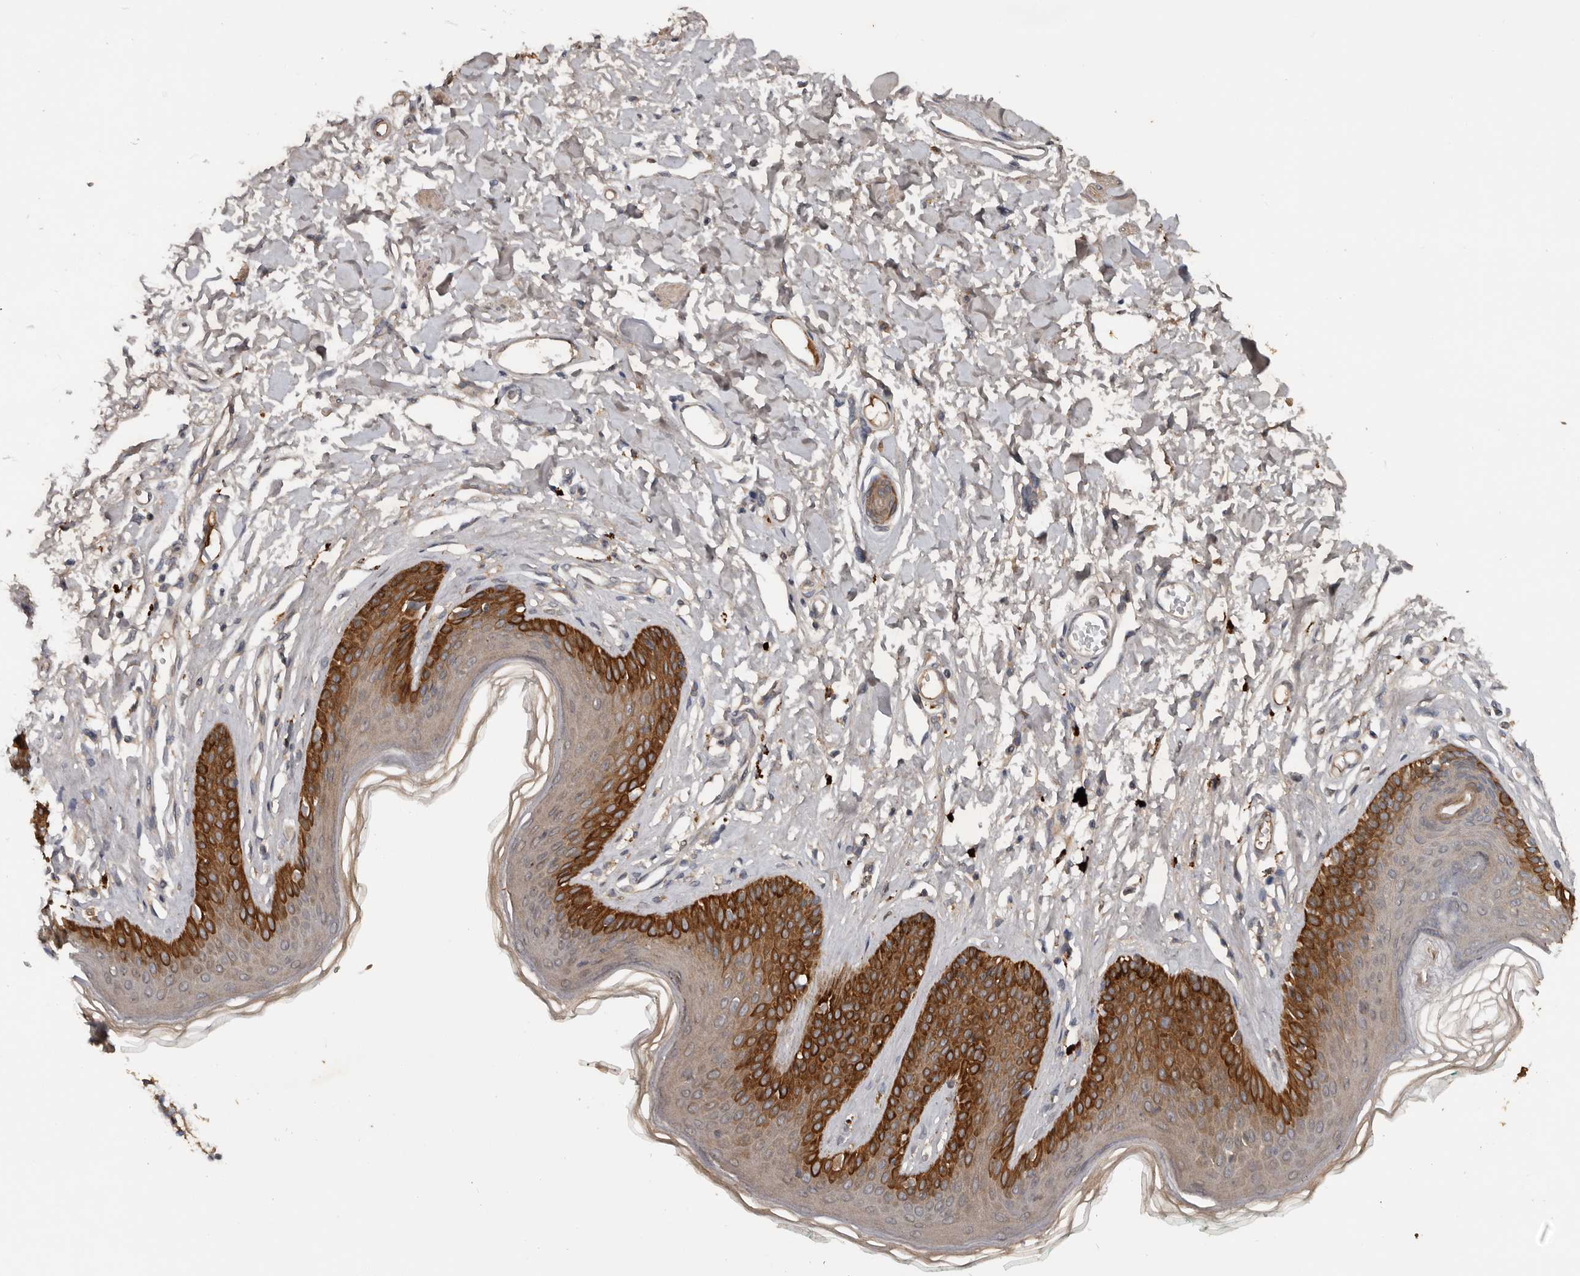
{"staining": {"intensity": "strong", "quantity": "25%-75%", "location": "cytoplasmic/membranous"}, "tissue": "skin", "cell_type": "Epidermal cells", "image_type": "normal", "snomed": [{"axis": "morphology", "description": "Normal tissue, NOS"}, {"axis": "morphology", "description": "Squamous cell carcinoma, NOS"}, {"axis": "topography", "description": "Vulva"}], "caption": "The photomicrograph displays immunohistochemical staining of unremarkable skin. There is strong cytoplasmic/membranous positivity is present in approximately 25%-75% of epidermal cells.", "gene": "DNAJB4", "patient": {"sex": "female", "age": 85}}